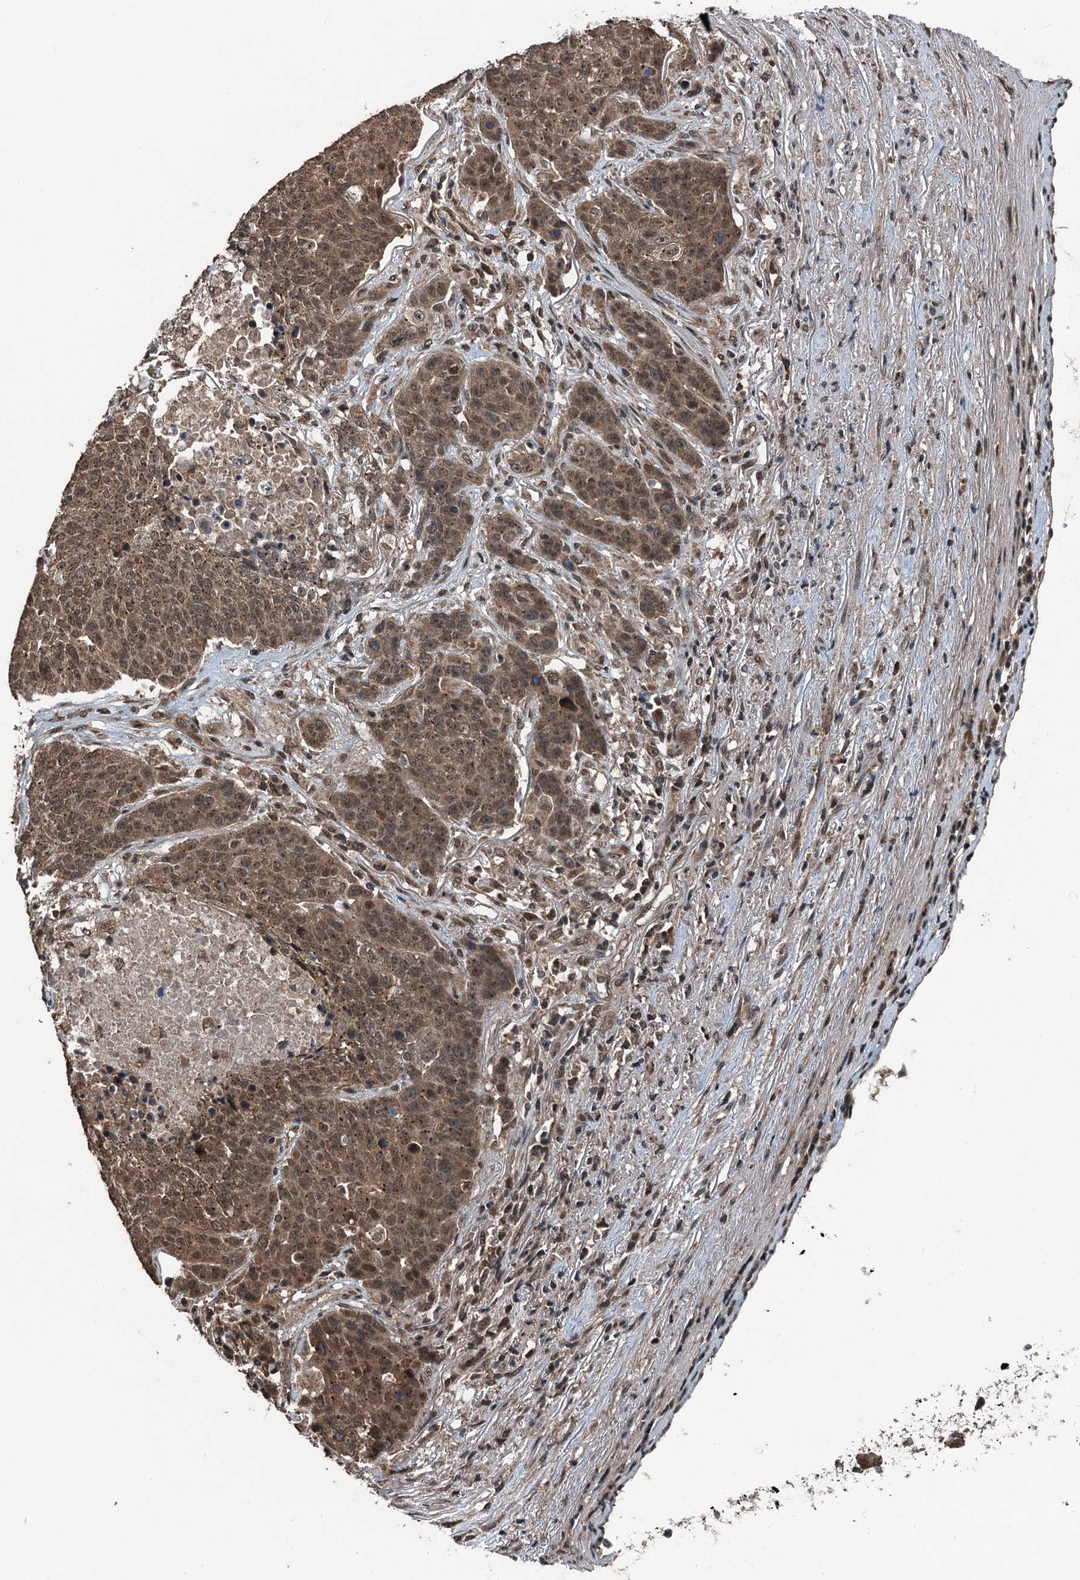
{"staining": {"intensity": "moderate", "quantity": ">75%", "location": "cytoplasmic/membranous,nuclear"}, "tissue": "lung cancer", "cell_type": "Tumor cells", "image_type": "cancer", "snomed": [{"axis": "morphology", "description": "Normal tissue, NOS"}, {"axis": "morphology", "description": "Squamous cell carcinoma, NOS"}, {"axis": "topography", "description": "Lymph node"}, {"axis": "topography", "description": "Lung"}], "caption": "The image reveals staining of squamous cell carcinoma (lung), revealing moderate cytoplasmic/membranous and nuclear protein staining (brown color) within tumor cells.", "gene": "UBXN6", "patient": {"sex": "male", "age": 66}}